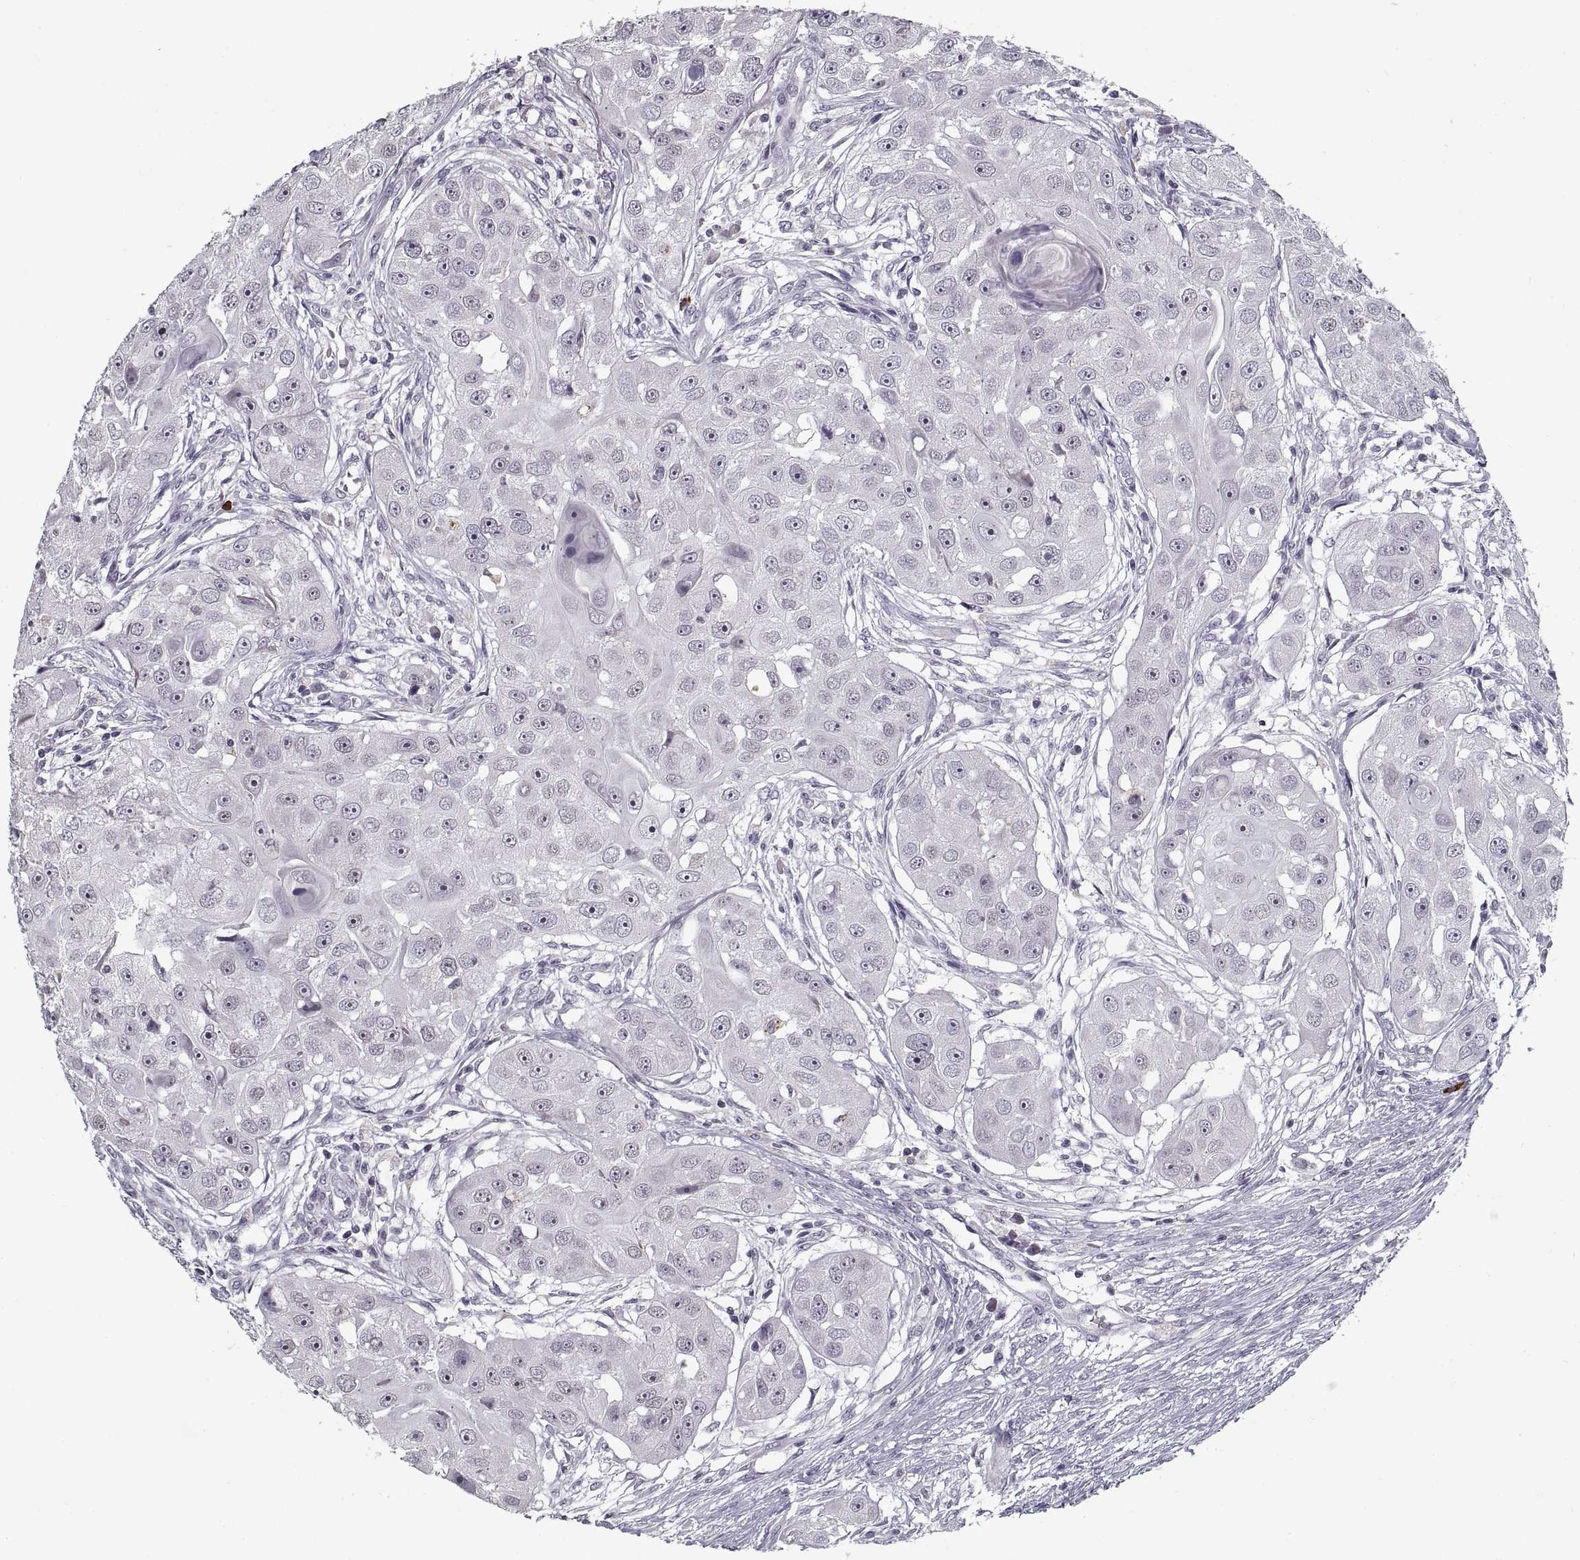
{"staining": {"intensity": "negative", "quantity": "none", "location": "none"}, "tissue": "head and neck cancer", "cell_type": "Tumor cells", "image_type": "cancer", "snomed": [{"axis": "morphology", "description": "Squamous cell carcinoma, NOS"}, {"axis": "topography", "description": "Head-Neck"}], "caption": "Immunohistochemistry of human head and neck squamous cell carcinoma displays no staining in tumor cells.", "gene": "GAD2", "patient": {"sex": "male", "age": 51}}